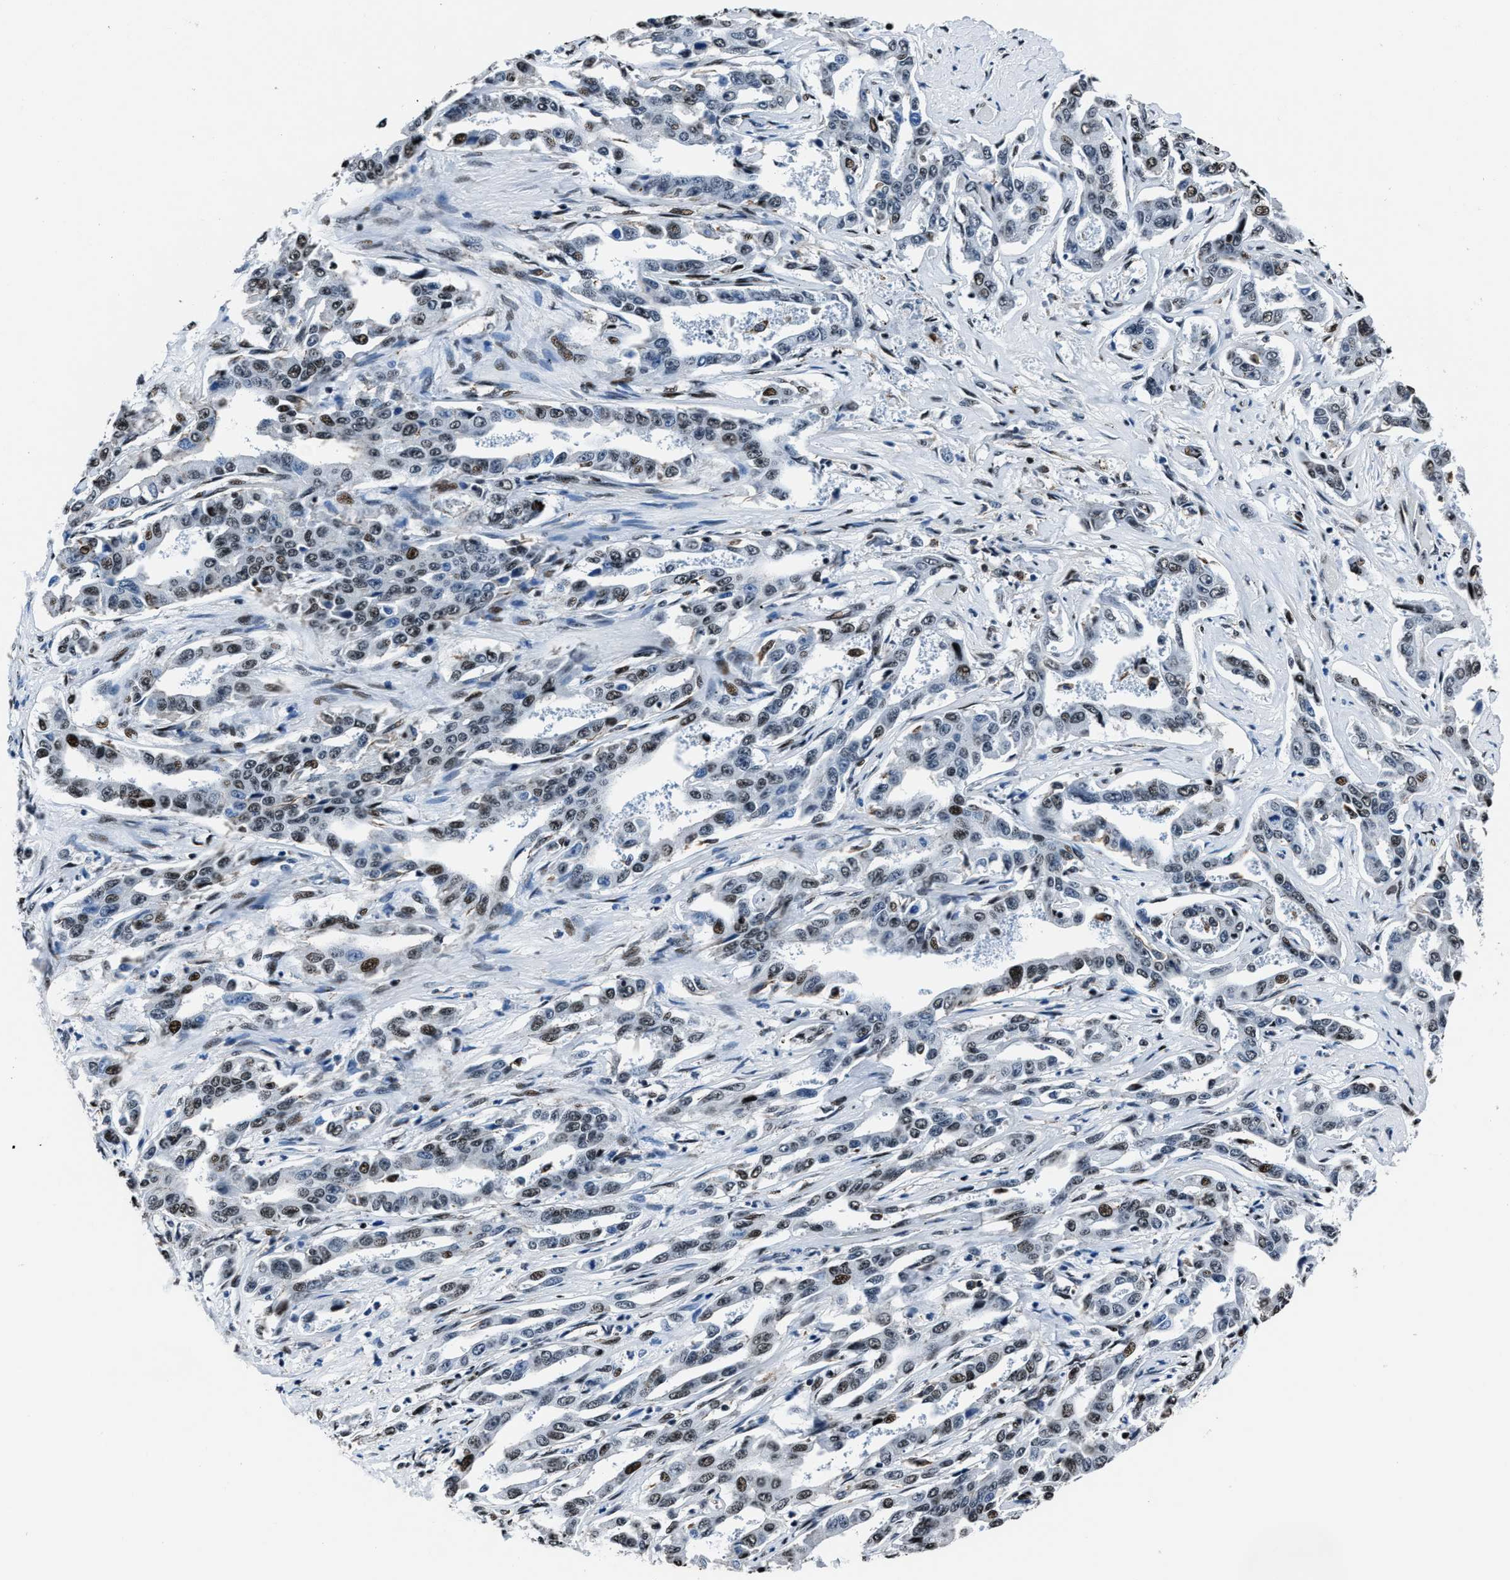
{"staining": {"intensity": "moderate", "quantity": "<25%", "location": "nuclear"}, "tissue": "liver cancer", "cell_type": "Tumor cells", "image_type": "cancer", "snomed": [{"axis": "morphology", "description": "Cholangiocarcinoma"}, {"axis": "topography", "description": "Liver"}], "caption": "IHC of liver cancer displays low levels of moderate nuclear expression in about <25% of tumor cells.", "gene": "PPIE", "patient": {"sex": "male", "age": 59}}